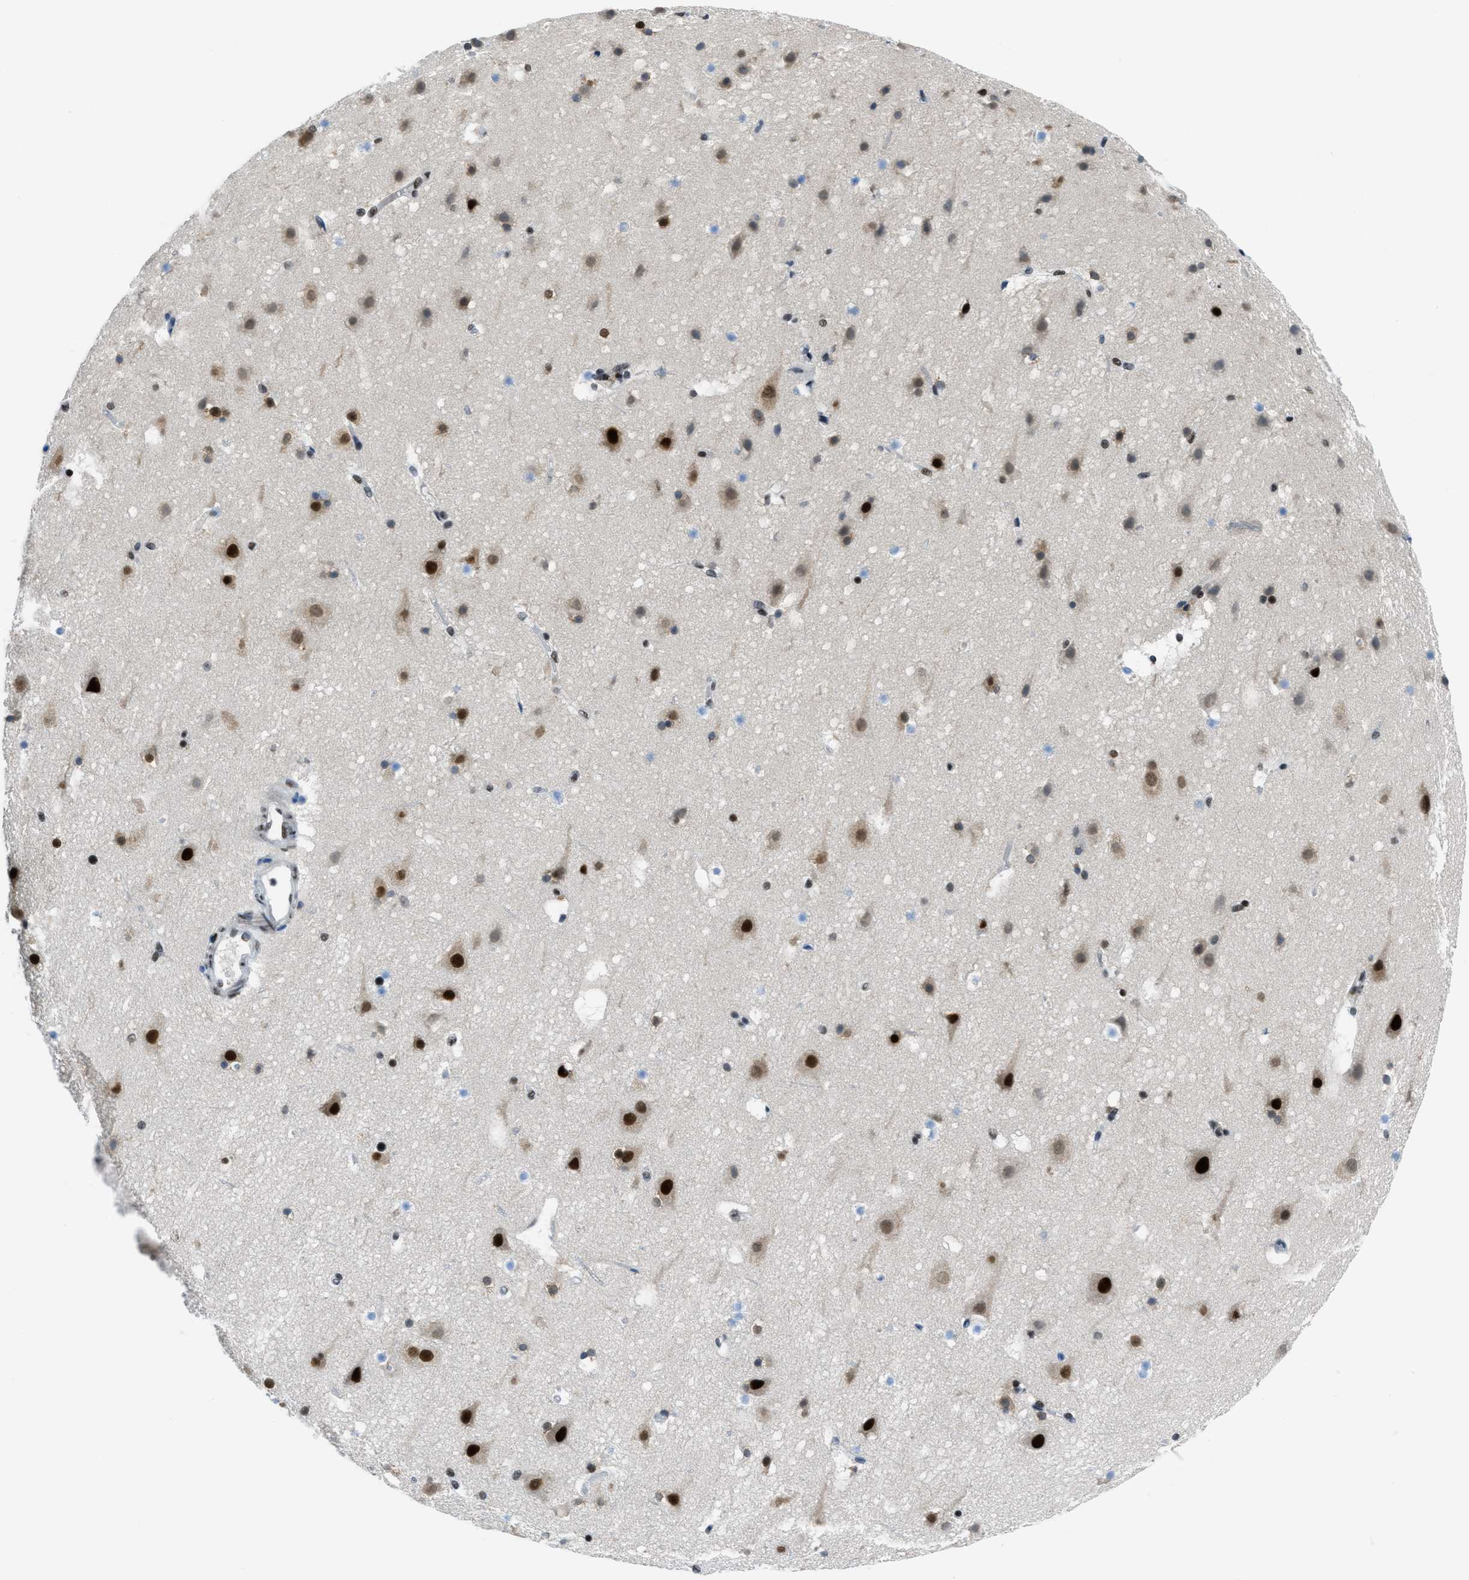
{"staining": {"intensity": "moderate", "quantity": ">75%", "location": "nuclear"}, "tissue": "cerebral cortex", "cell_type": "Endothelial cells", "image_type": "normal", "snomed": [{"axis": "morphology", "description": "Normal tissue, NOS"}, {"axis": "topography", "description": "Cerebral cortex"}], "caption": "About >75% of endothelial cells in benign cerebral cortex display moderate nuclear protein staining as visualized by brown immunohistochemical staining.", "gene": "GATAD2B", "patient": {"sex": "male", "age": 45}}